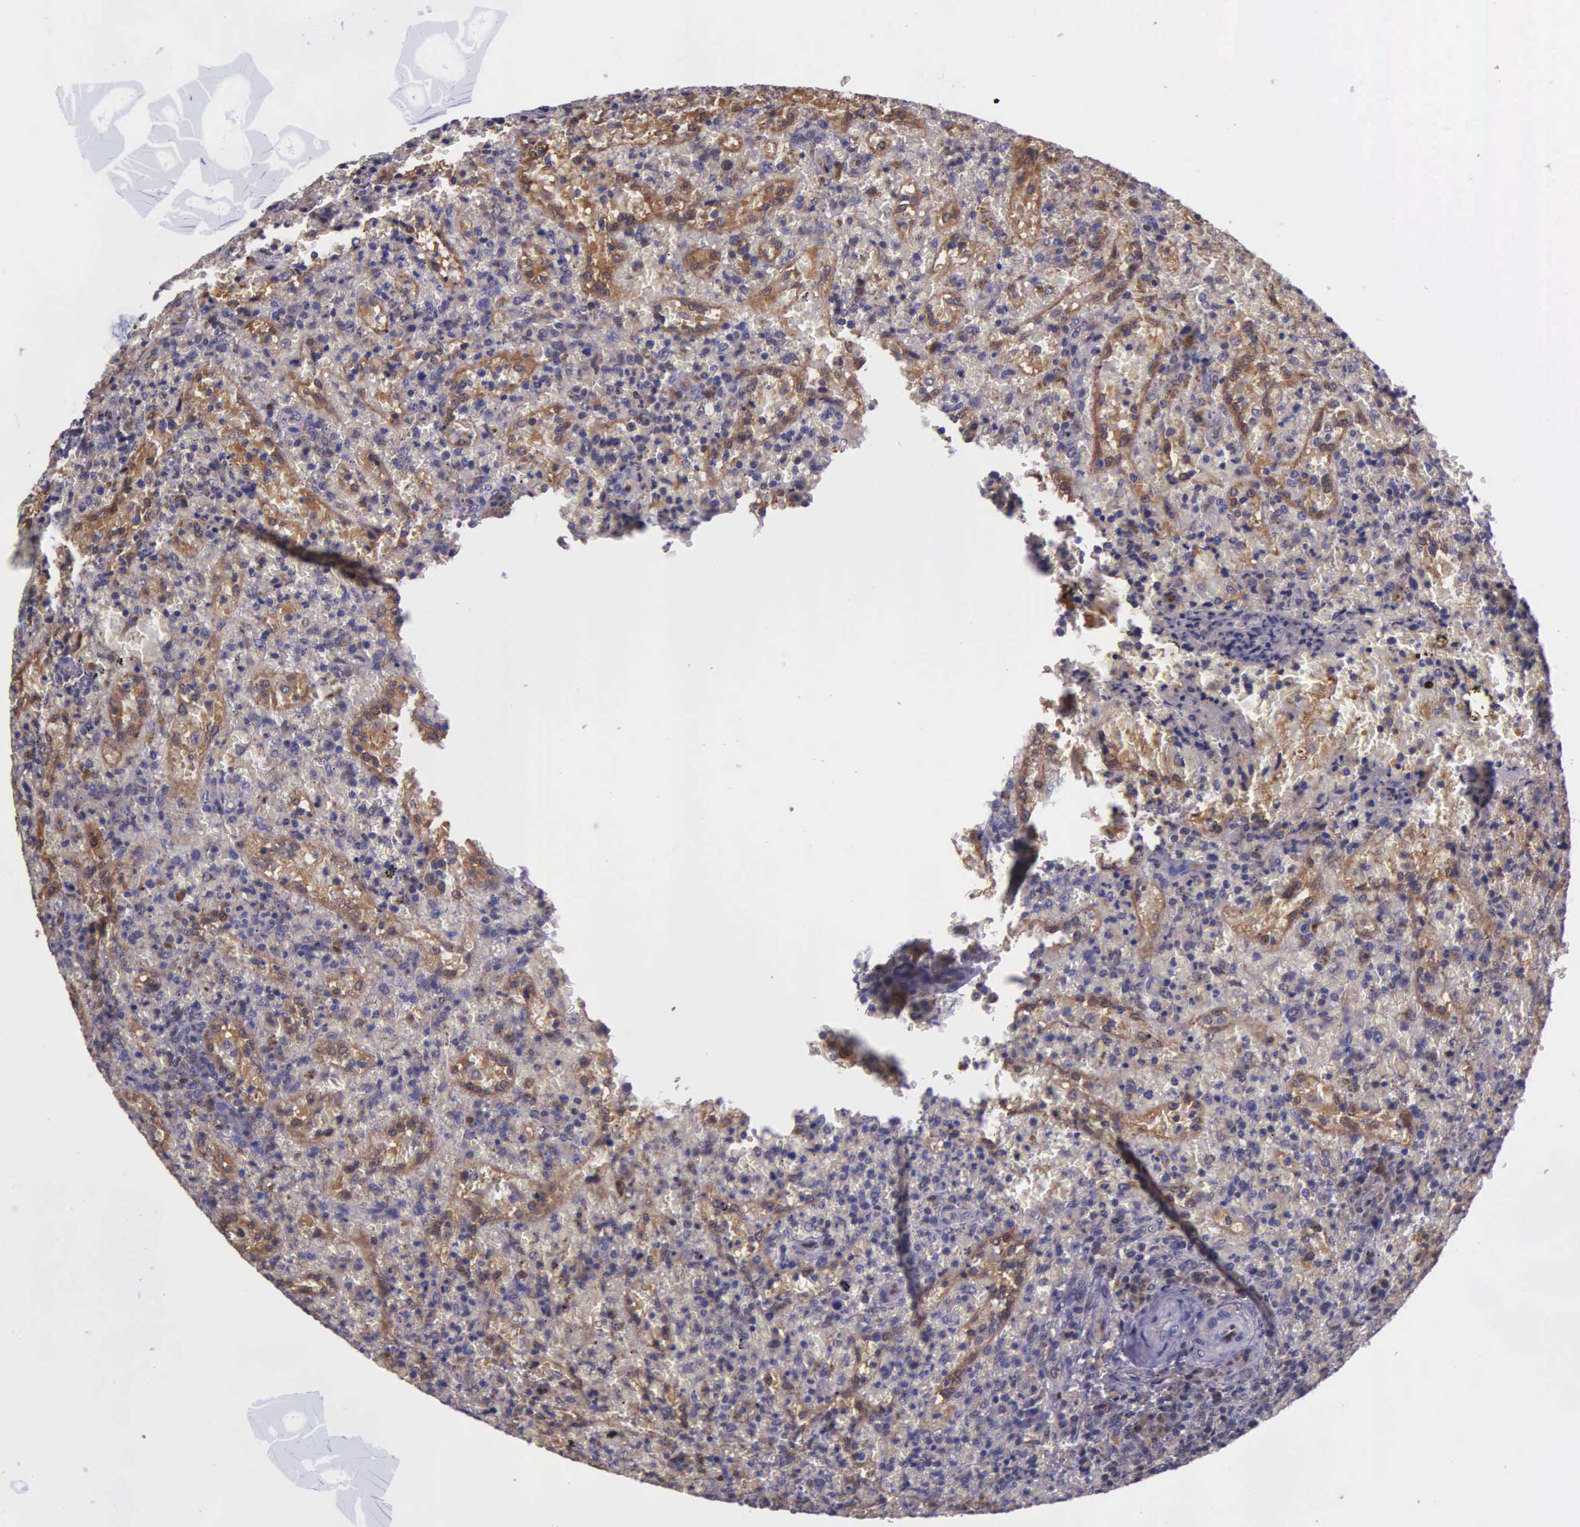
{"staining": {"intensity": "negative", "quantity": "none", "location": "none"}, "tissue": "lymphoma", "cell_type": "Tumor cells", "image_type": "cancer", "snomed": [{"axis": "morphology", "description": "Malignant lymphoma, non-Hodgkin's type, High grade"}, {"axis": "topography", "description": "Spleen"}, {"axis": "topography", "description": "Lymph node"}], "caption": "Malignant lymphoma, non-Hodgkin's type (high-grade) was stained to show a protein in brown. There is no significant expression in tumor cells.", "gene": "GMPR2", "patient": {"sex": "female", "age": 70}}